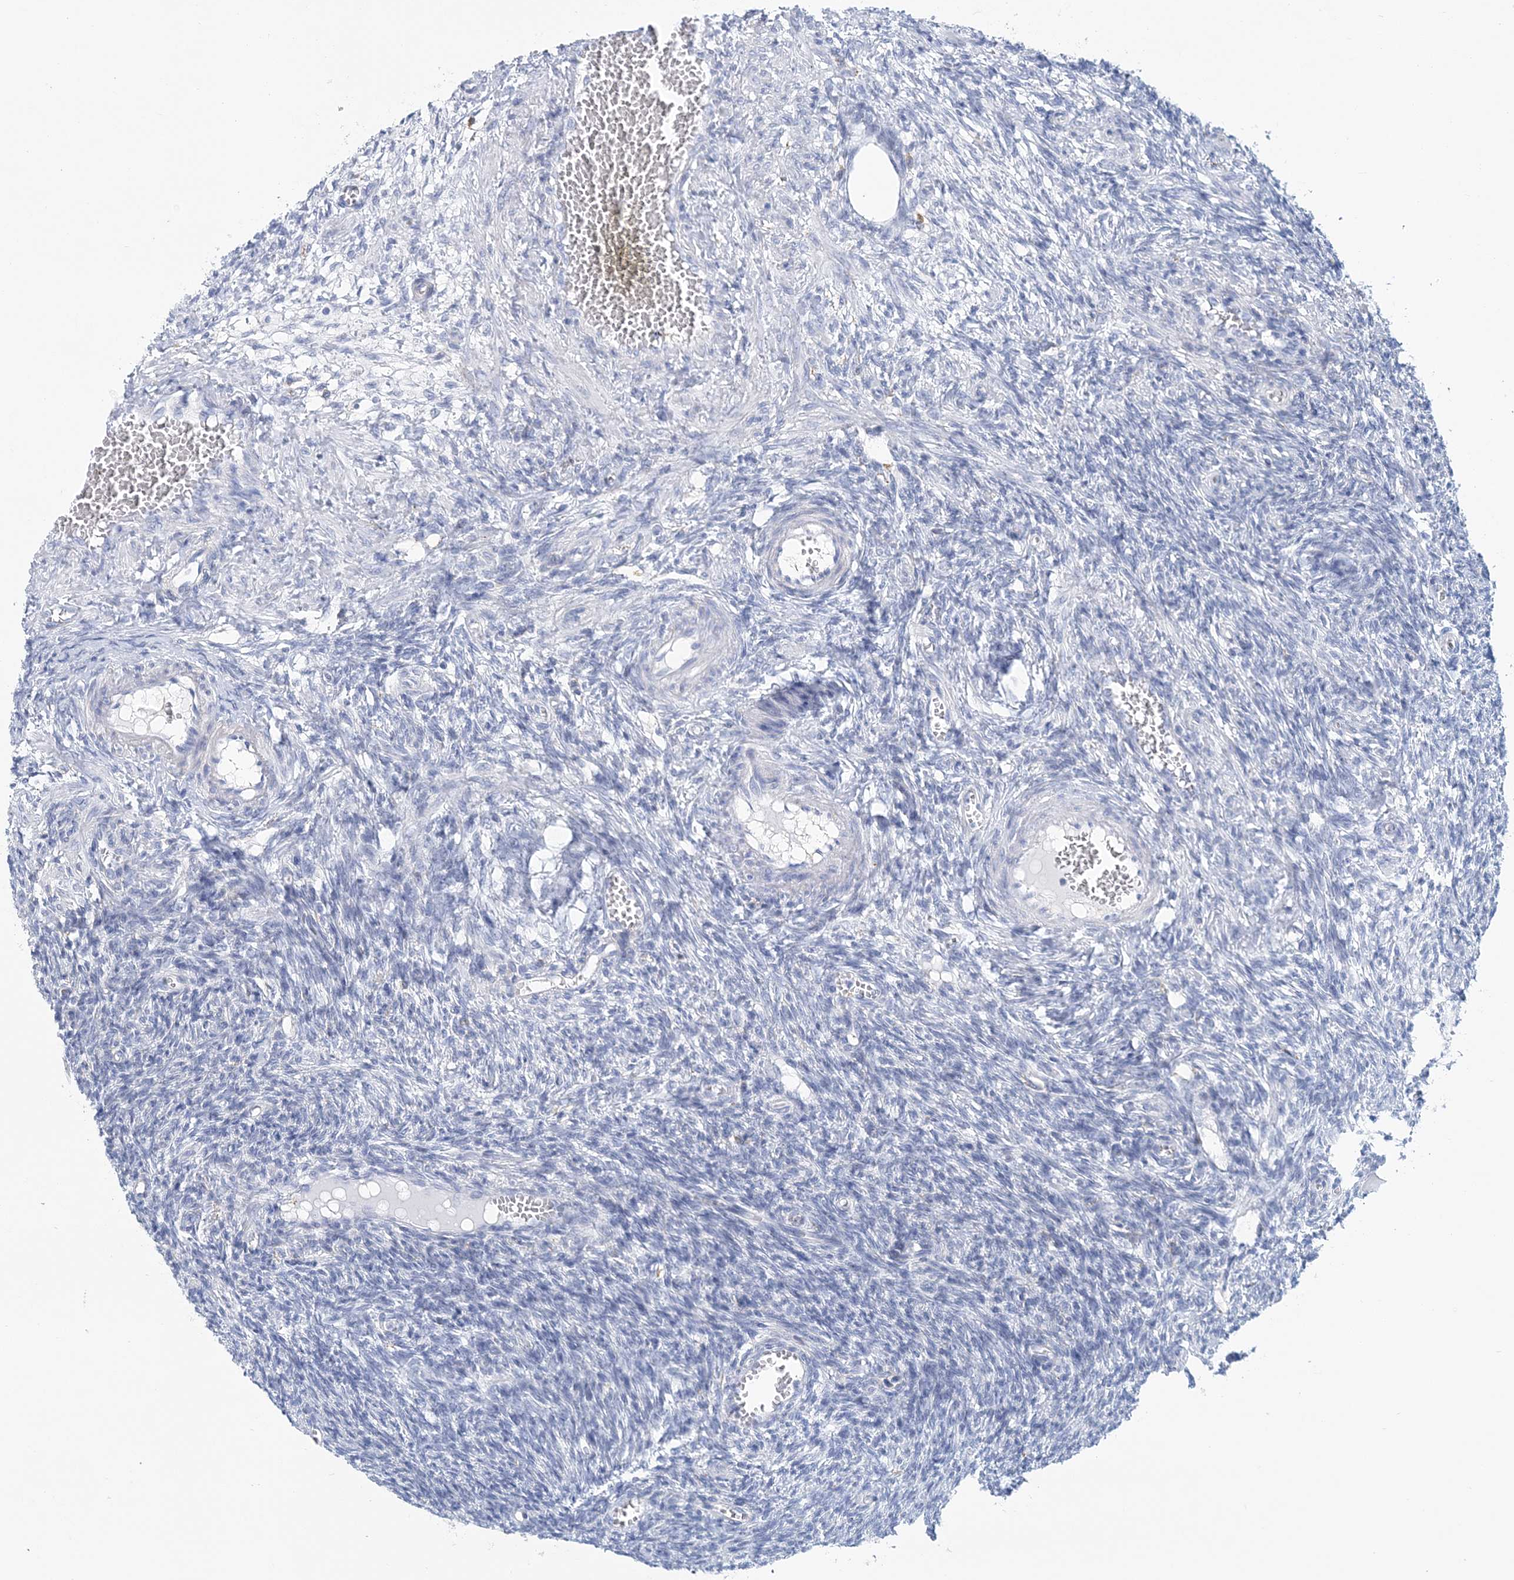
{"staining": {"intensity": "negative", "quantity": "none", "location": "none"}, "tissue": "ovary", "cell_type": "Ovarian stroma cells", "image_type": "normal", "snomed": [{"axis": "morphology", "description": "Normal tissue, NOS"}, {"axis": "topography", "description": "Ovary"}], "caption": "Immunohistochemical staining of unremarkable human ovary demonstrates no significant staining in ovarian stroma cells. The staining is performed using DAB (3,3'-diaminobenzidine) brown chromogen with nuclei counter-stained in using hematoxylin.", "gene": "NKX6", "patient": {"sex": "female", "age": 27}}